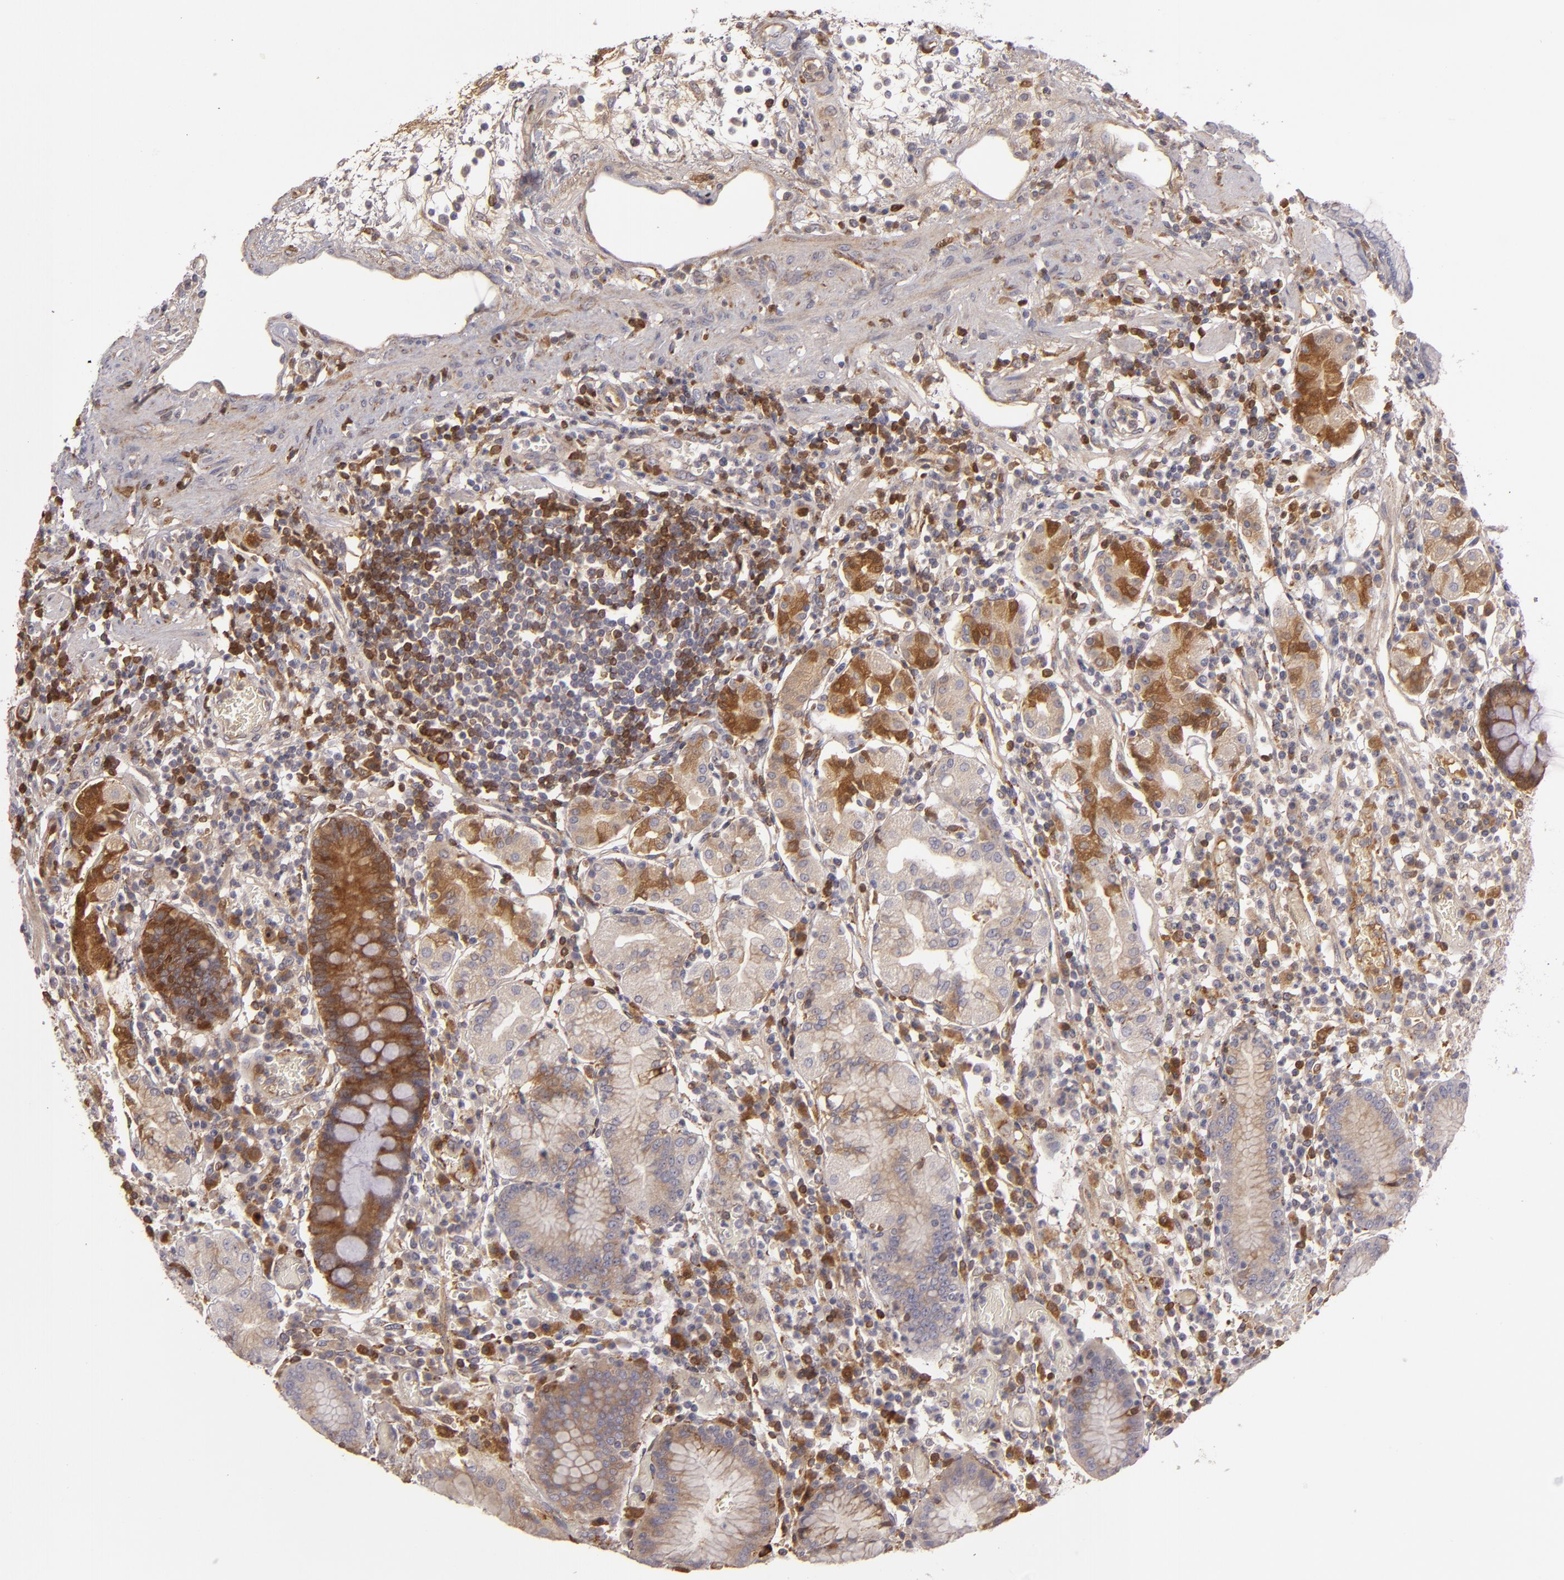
{"staining": {"intensity": "moderate", "quantity": "25%-75%", "location": "cytoplasmic/membranous"}, "tissue": "stomach", "cell_type": "Glandular cells", "image_type": "normal", "snomed": [{"axis": "morphology", "description": "Normal tissue, NOS"}, {"axis": "topography", "description": "Stomach, lower"}], "caption": "Protein analysis of unremarkable stomach exhibits moderate cytoplasmic/membranous positivity in approximately 25%-75% of glandular cells. Using DAB (brown) and hematoxylin (blue) stains, captured at high magnification using brightfield microscopy.", "gene": "CFB", "patient": {"sex": "female", "age": 73}}